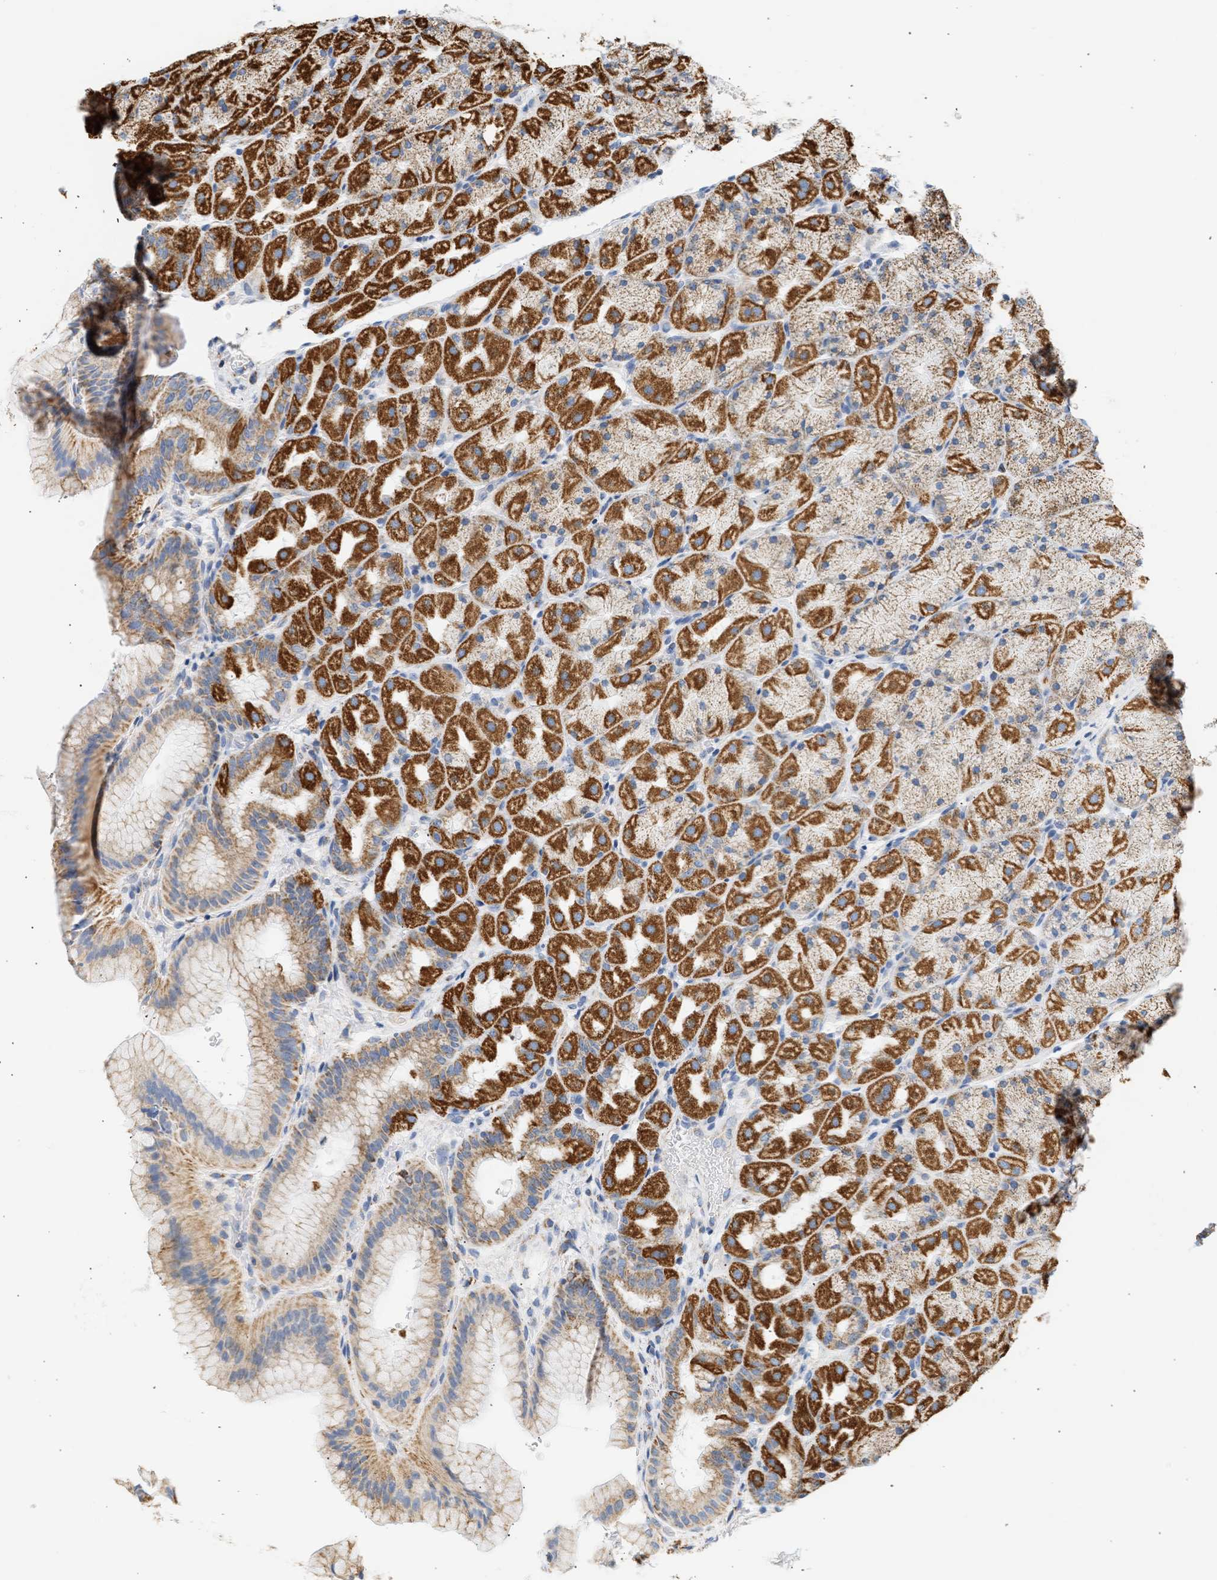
{"staining": {"intensity": "strong", "quantity": ">75%", "location": "cytoplasmic/membranous"}, "tissue": "stomach", "cell_type": "Glandular cells", "image_type": "normal", "snomed": [{"axis": "morphology", "description": "Normal tissue, NOS"}, {"axis": "morphology", "description": "Carcinoid, malignant, NOS"}, {"axis": "topography", "description": "Stomach, upper"}], "caption": "Protein analysis of normal stomach exhibits strong cytoplasmic/membranous positivity in approximately >75% of glandular cells.", "gene": "GRPEL2", "patient": {"sex": "male", "age": 39}}